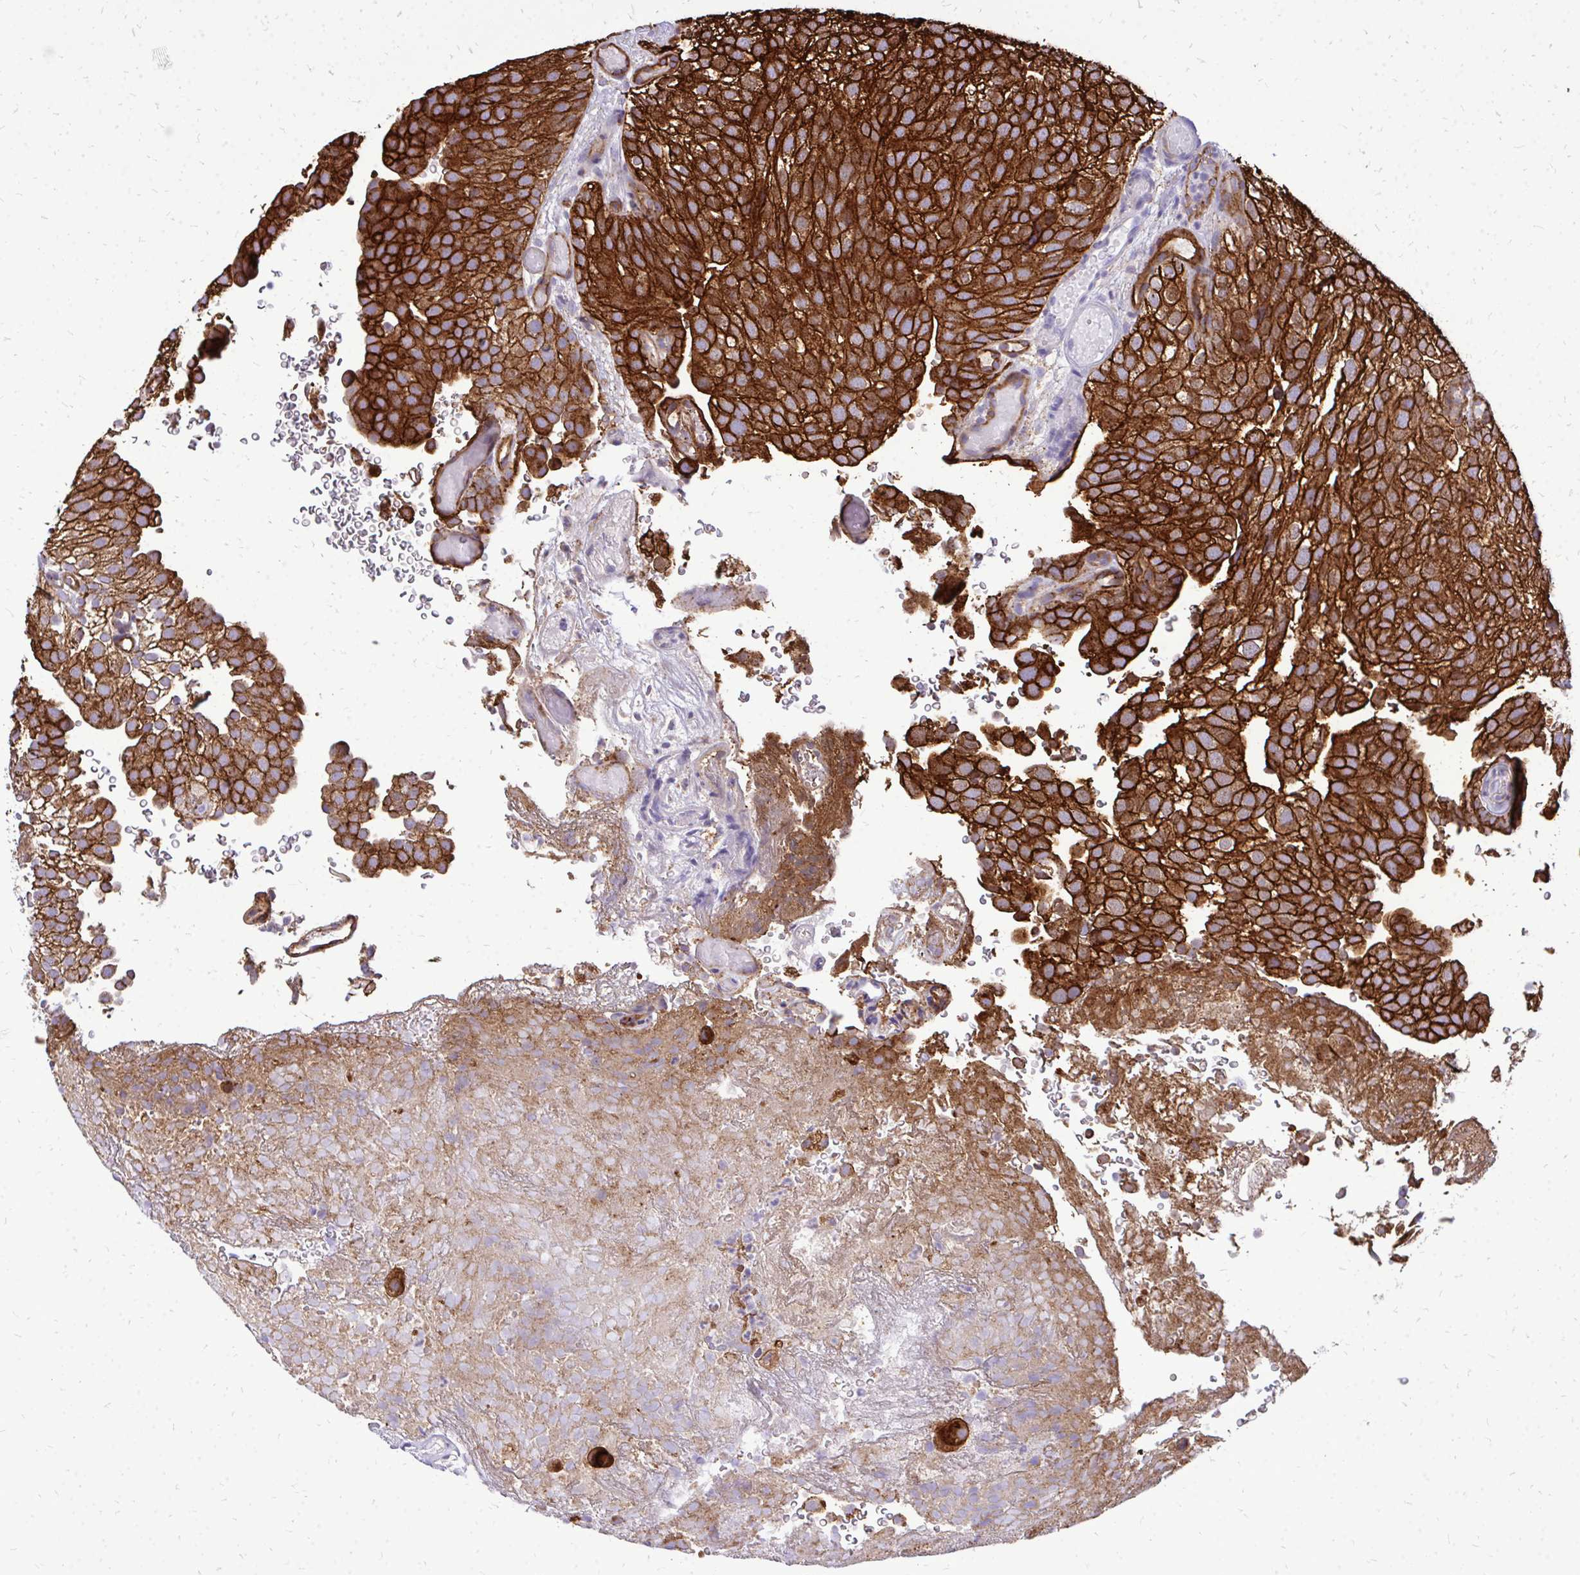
{"staining": {"intensity": "strong", "quantity": ">75%", "location": "cytoplasmic/membranous"}, "tissue": "urothelial cancer", "cell_type": "Tumor cells", "image_type": "cancer", "snomed": [{"axis": "morphology", "description": "Urothelial carcinoma, Low grade"}, {"axis": "topography", "description": "Urinary bladder"}], "caption": "DAB (3,3'-diaminobenzidine) immunohistochemical staining of urothelial cancer exhibits strong cytoplasmic/membranous protein staining in approximately >75% of tumor cells.", "gene": "MARCKSL1", "patient": {"sex": "male", "age": 78}}